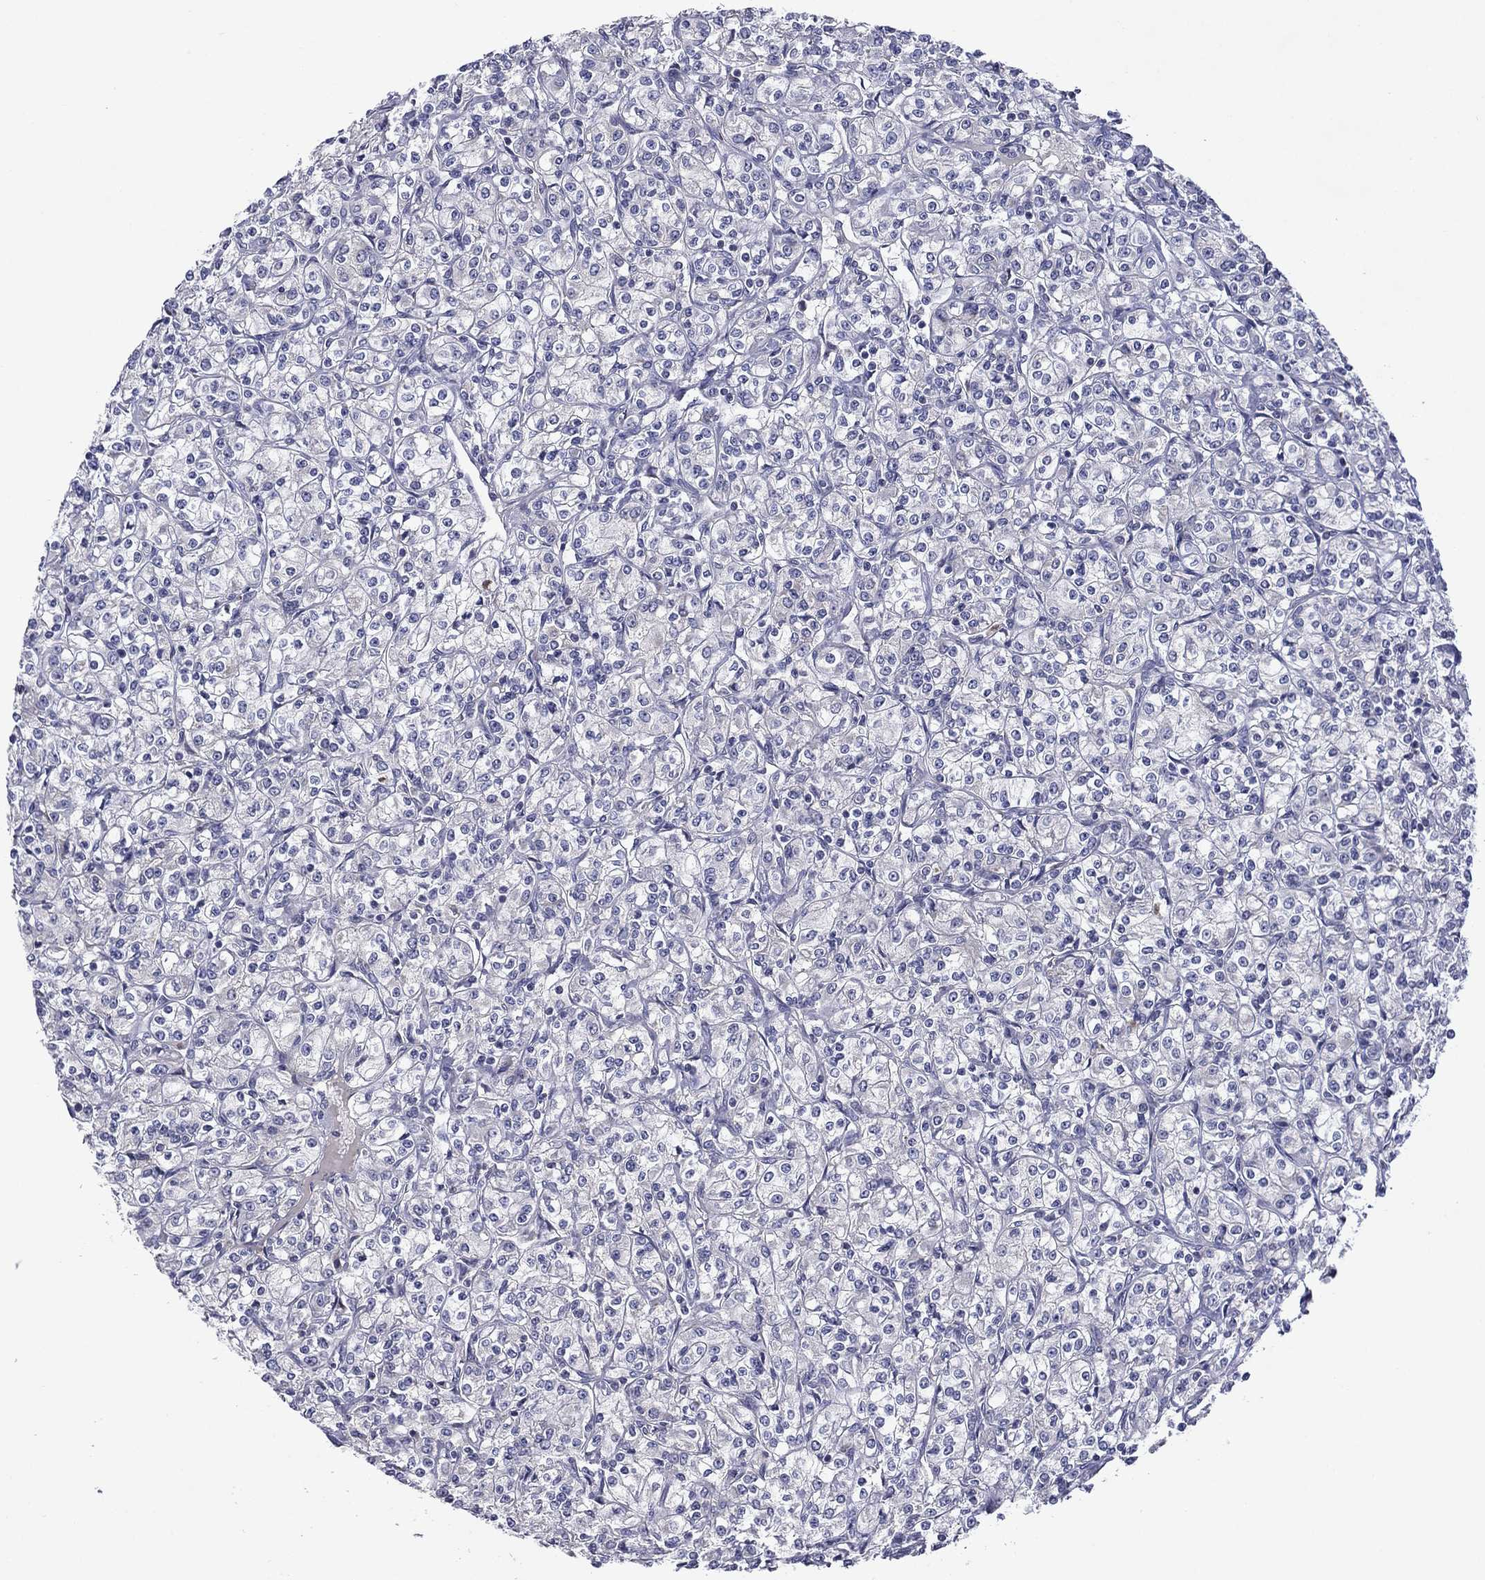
{"staining": {"intensity": "negative", "quantity": "none", "location": "none"}, "tissue": "renal cancer", "cell_type": "Tumor cells", "image_type": "cancer", "snomed": [{"axis": "morphology", "description": "Adenocarcinoma, NOS"}, {"axis": "topography", "description": "Kidney"}], "caption": "Immunohistochemistry (IHC) histopathology image of neoplastic tissue: human renal adenocarcinoma stained with DAB displays no significant protein staining in tumor cells.", "gene": "SPATA7", "patient": {"sex": "male", "age": 77}}